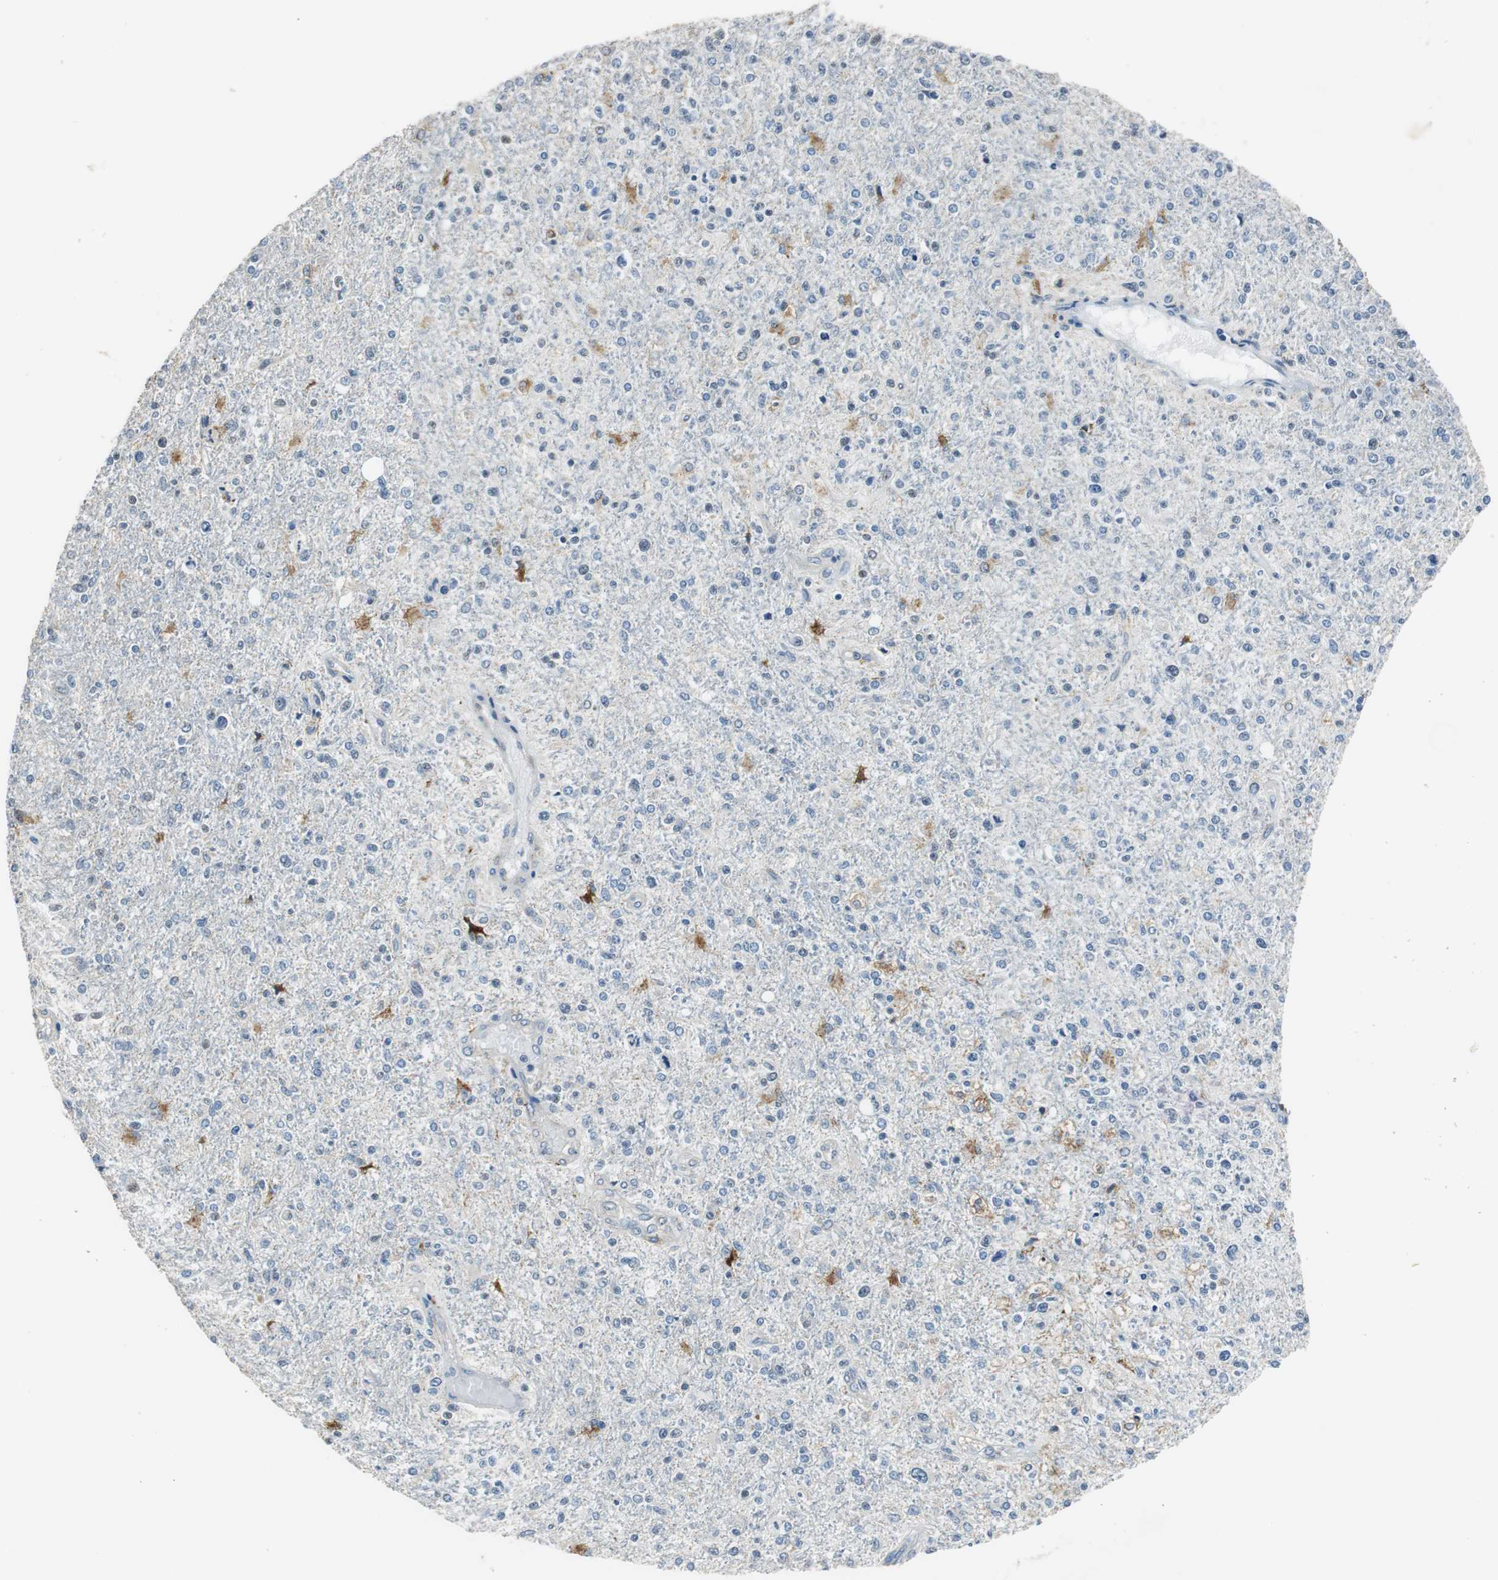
{"staining": {"intensity": "negative", "quantity": "none", "location": "none"}, "tissue": "glioma", "cell_type": "Tumor cells", "image_type": "cancer", "snomed": [{"axis": "morphology", "description": "Glioma, malignant, High grade"}, {"axis": "topography", "description": "Cerebral cortex"}], "caption": "Tumor cells are negative for protein expression in human malignant glioma (high-grade).", "gene": "ALDH4A1", "patient": {"sex": "male", "age": 76}}